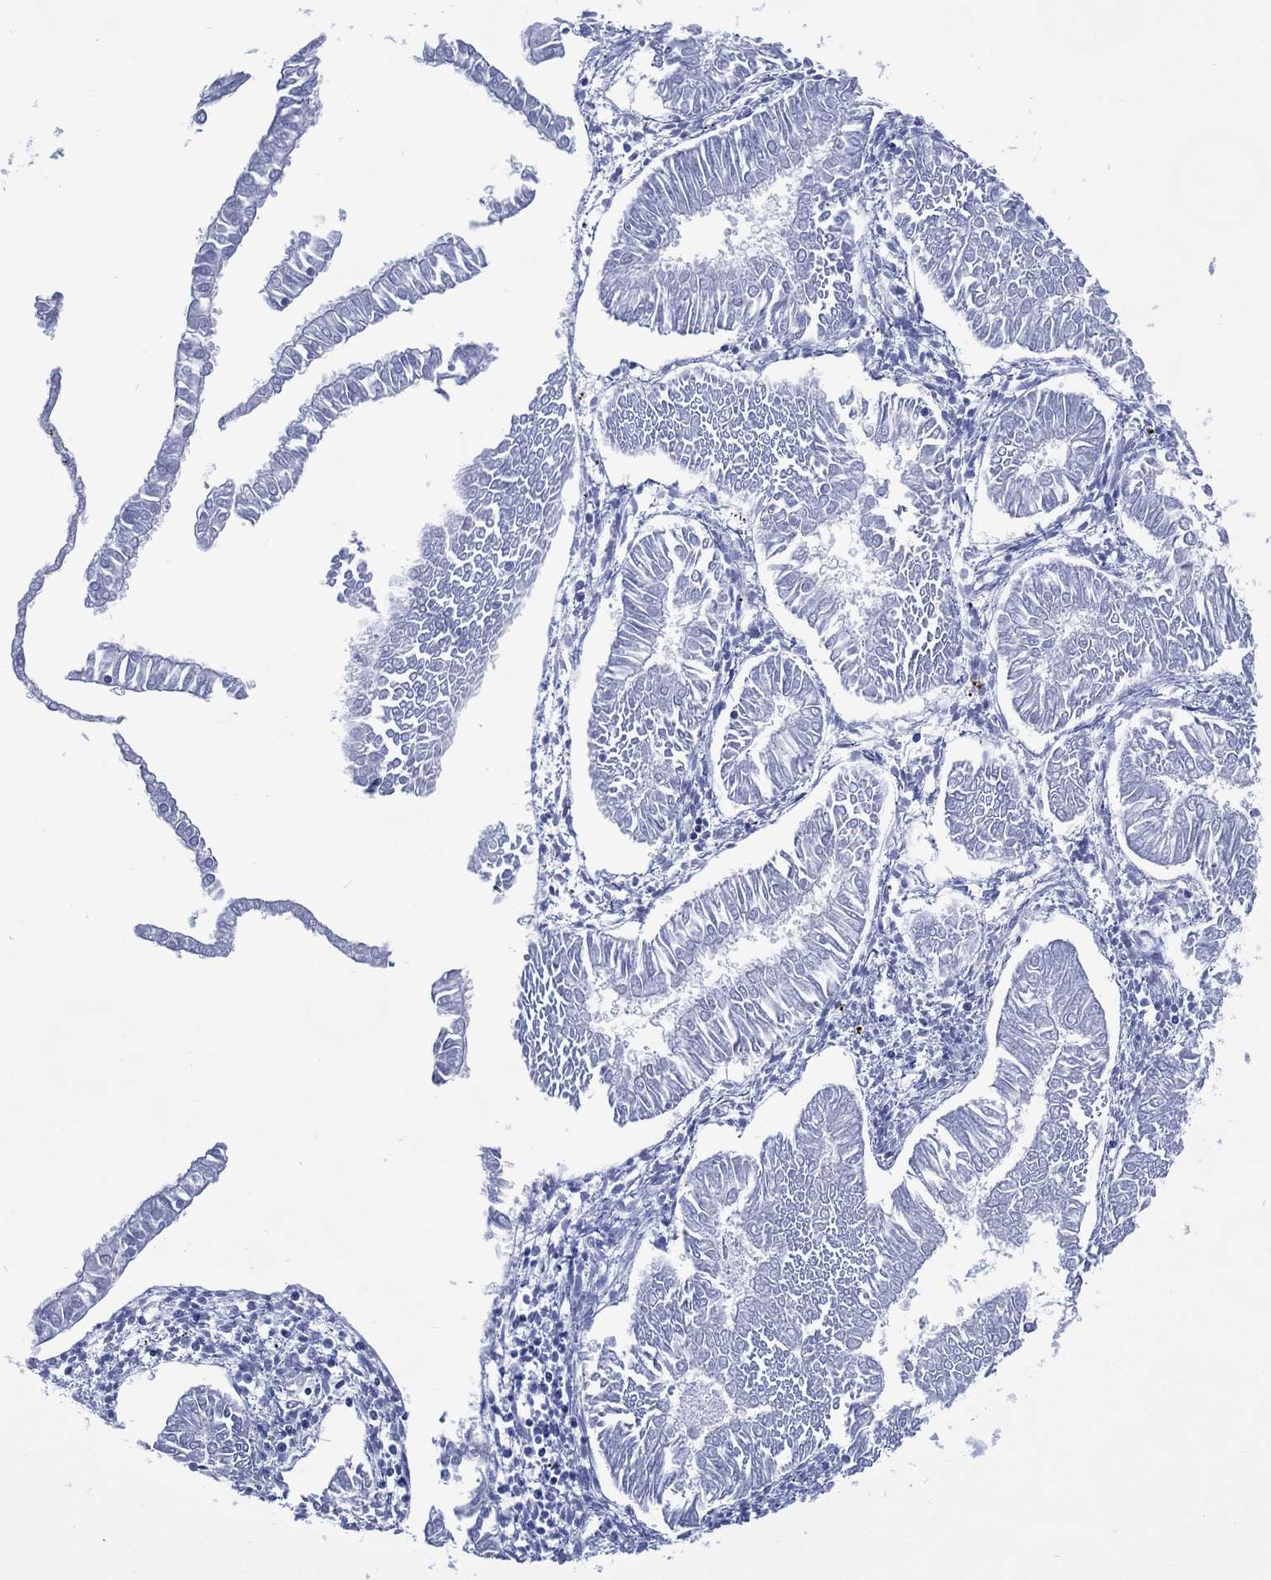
{"staining": {"intensity": "negative", "quantity": "none", "location": "none"}, "tissue": "endometrial cancer", "cell_type": "Tumor cells", "image_type": "cancer", "snomed": [{"axis": "morphology", "description": "Adenocarcinoma, NOS"}, {"axis": "topography", "description": "Endometrium"}], "caption": "Immunohistochemical staining of endometrial cancer (adenocarcinoma) shows no significant staining in tumor cells.", "gene": "SHCBP1L", "patient": {"sex": "female", "age": 53}}